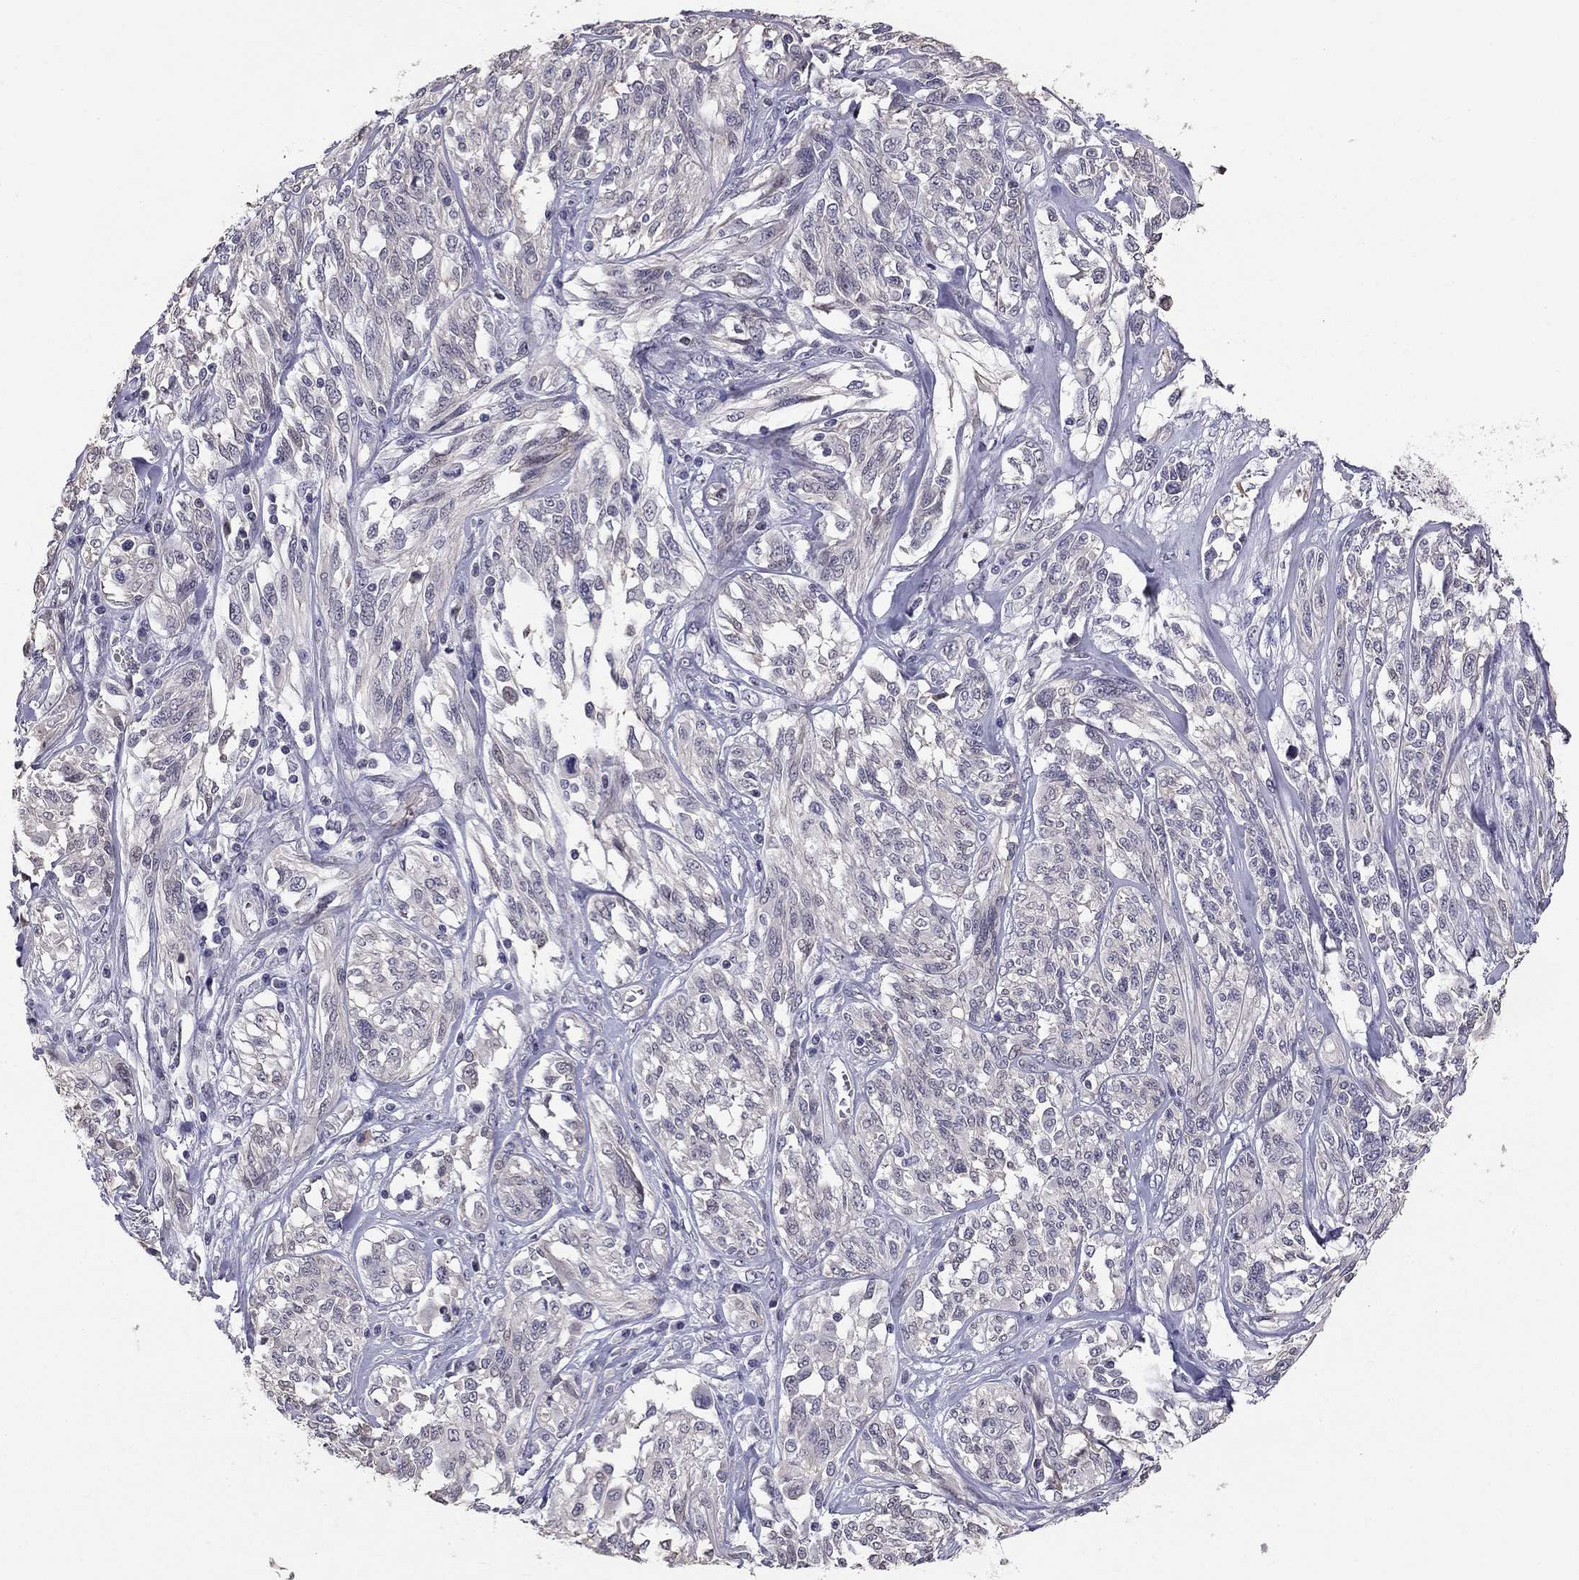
{"staining": {"intensity": "negative", "quantity": "none", "location": "none"}, "tissue": "melanoma", "cell_type": "Tumor cells", "image_type": "cancer", "snomed": [{"axis": "morphology", "description": "Malignant melanoma, NOS"}, {"axis": "topography", "description": "Skin"}], "caption": "Photomicrograph shows no significant protein positivity in tumor cells of malignant melanoma.", "gene": "GJB4", "patient": {"sex": "female", "age": 91}}